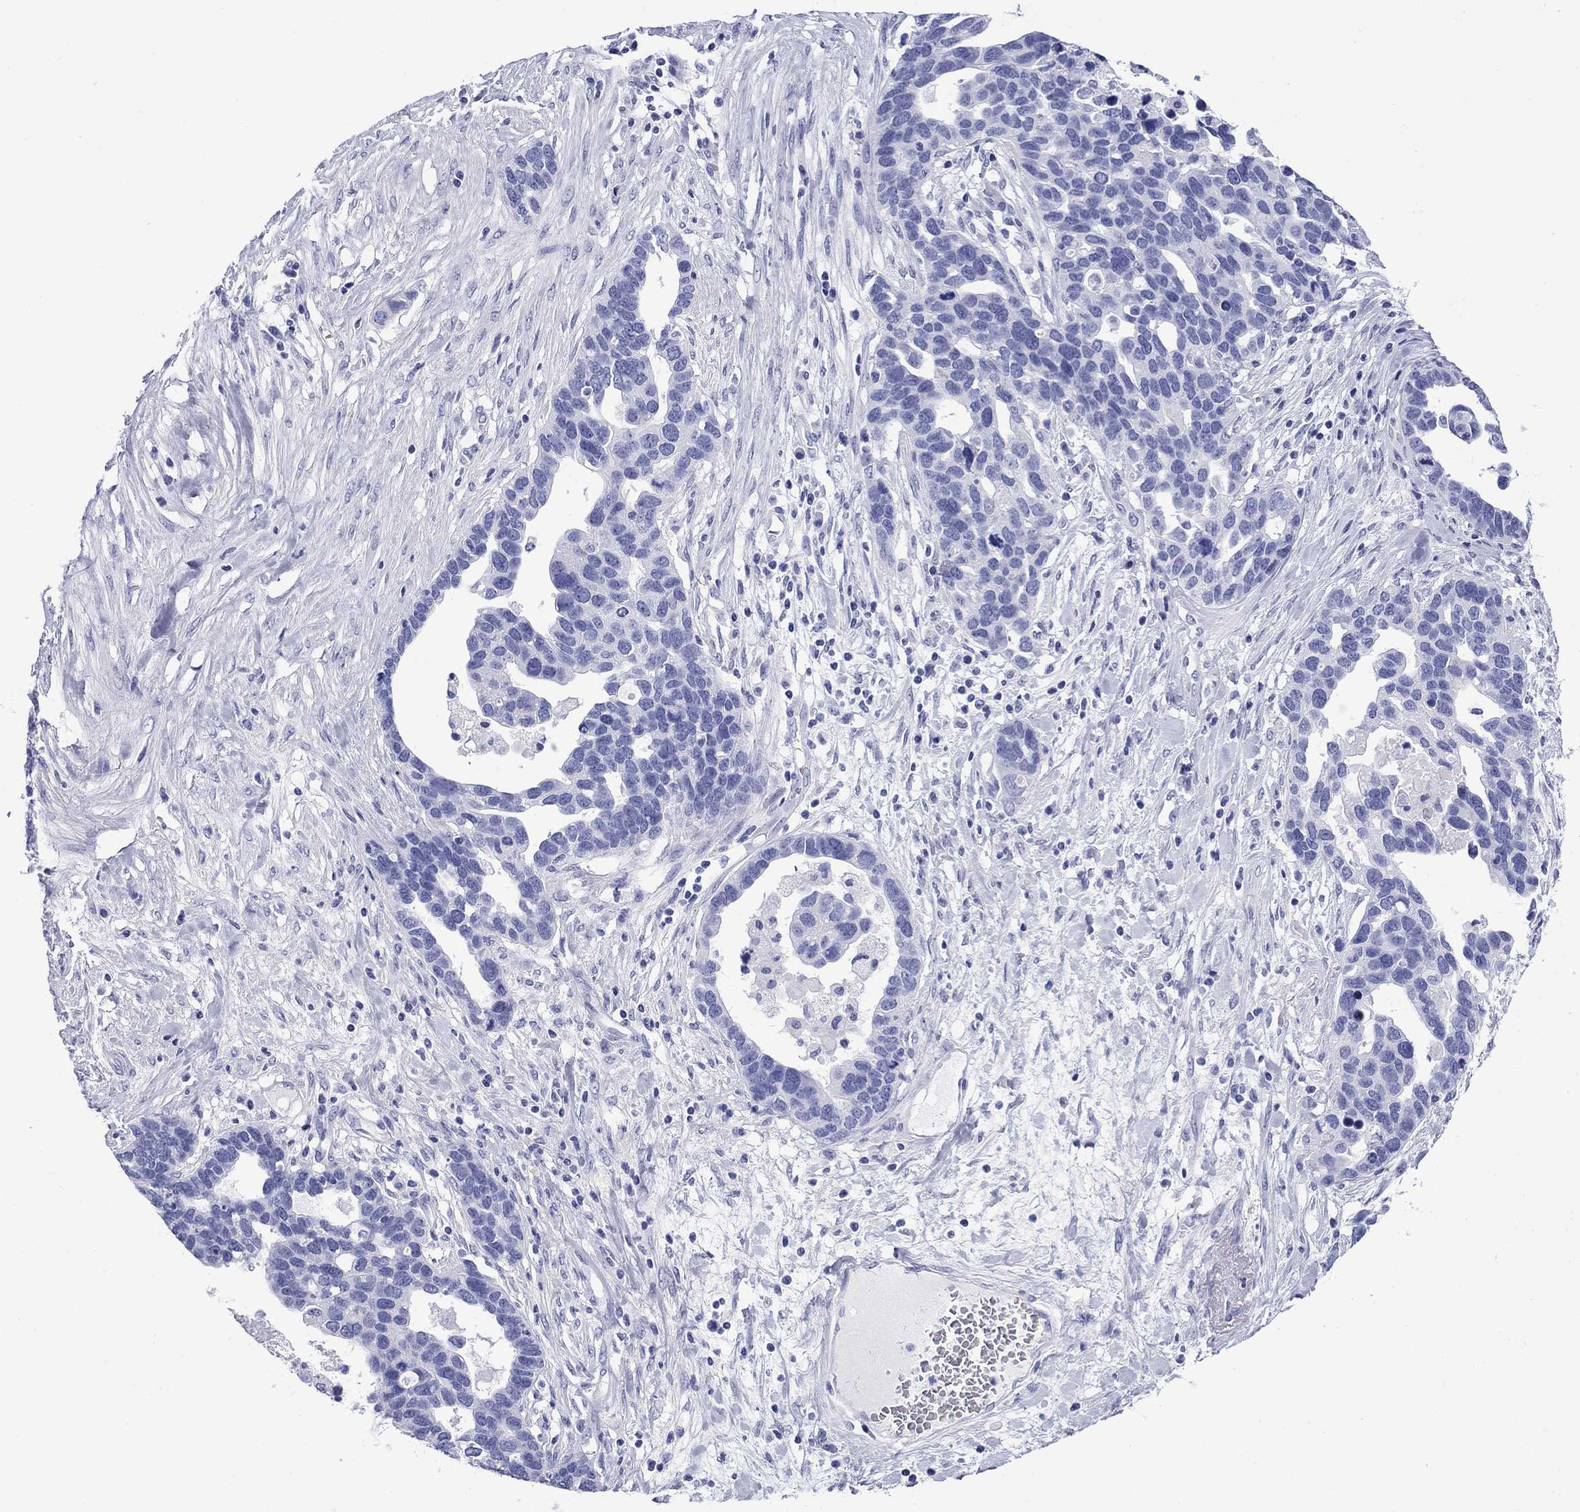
{"staining": {"intensity": "negative", "quantity": "none", "location": "none"}, "tissue": "ovarian cancer", "cell_type": "Tumor cells", "image_type": "cancer", "snomed": [{"axis": "morphology", "description": "Cystadenocarcinoma, serous, NOS"}, {"axis": "topography", "description": "Ovary"}], "caption": "An image of ovarian cancer (serous cystadenocarcinoma) stained for a protein demonstrates no brown staining in tumor cells. (Brightfield microscopy of DAB immunohistochemistry at high magnification).", "gene": "ROM1", "patient": {"sex": "female", "age": 54}}